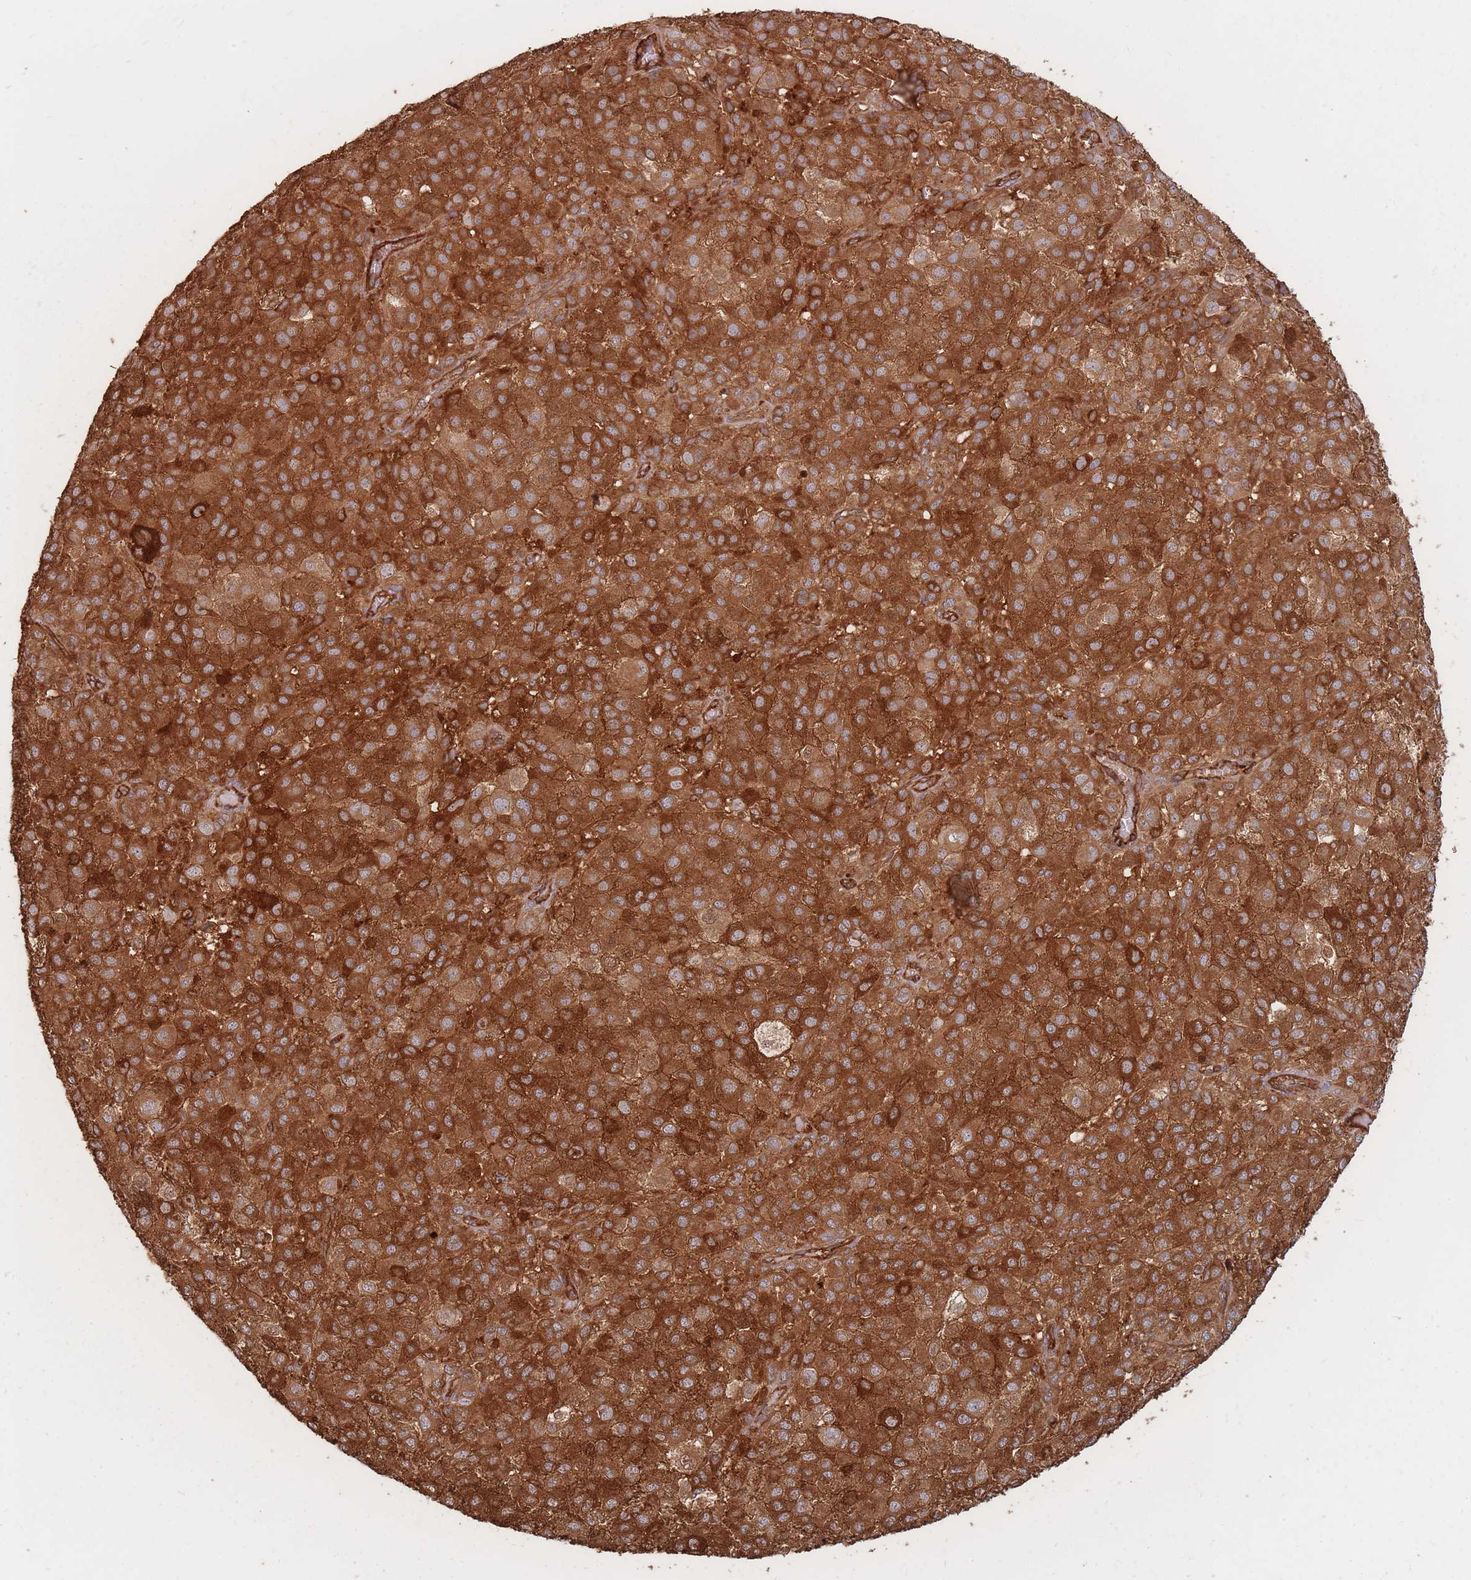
{"staining": {"intensity": "strong", "quantity": ">75%", "location": "cytoplasmic/membranous"}, "tissue": "melanoma", "cell_type": "Tumor cells", "image_type": "cancer", "snomed": [{"axis": "morphology", "description": "Malignant melanoma, NOS"}, {"axis": "topography", "description": "Skin"}], "caption": "Immunohistochemical staining of human malignant melanoma demonstrates strong cytoplasmic/membranous protein expression in approximately >75% of tumor cells.", "gene": "PLS3", "patient": {"sex": "male", "age": 64}}